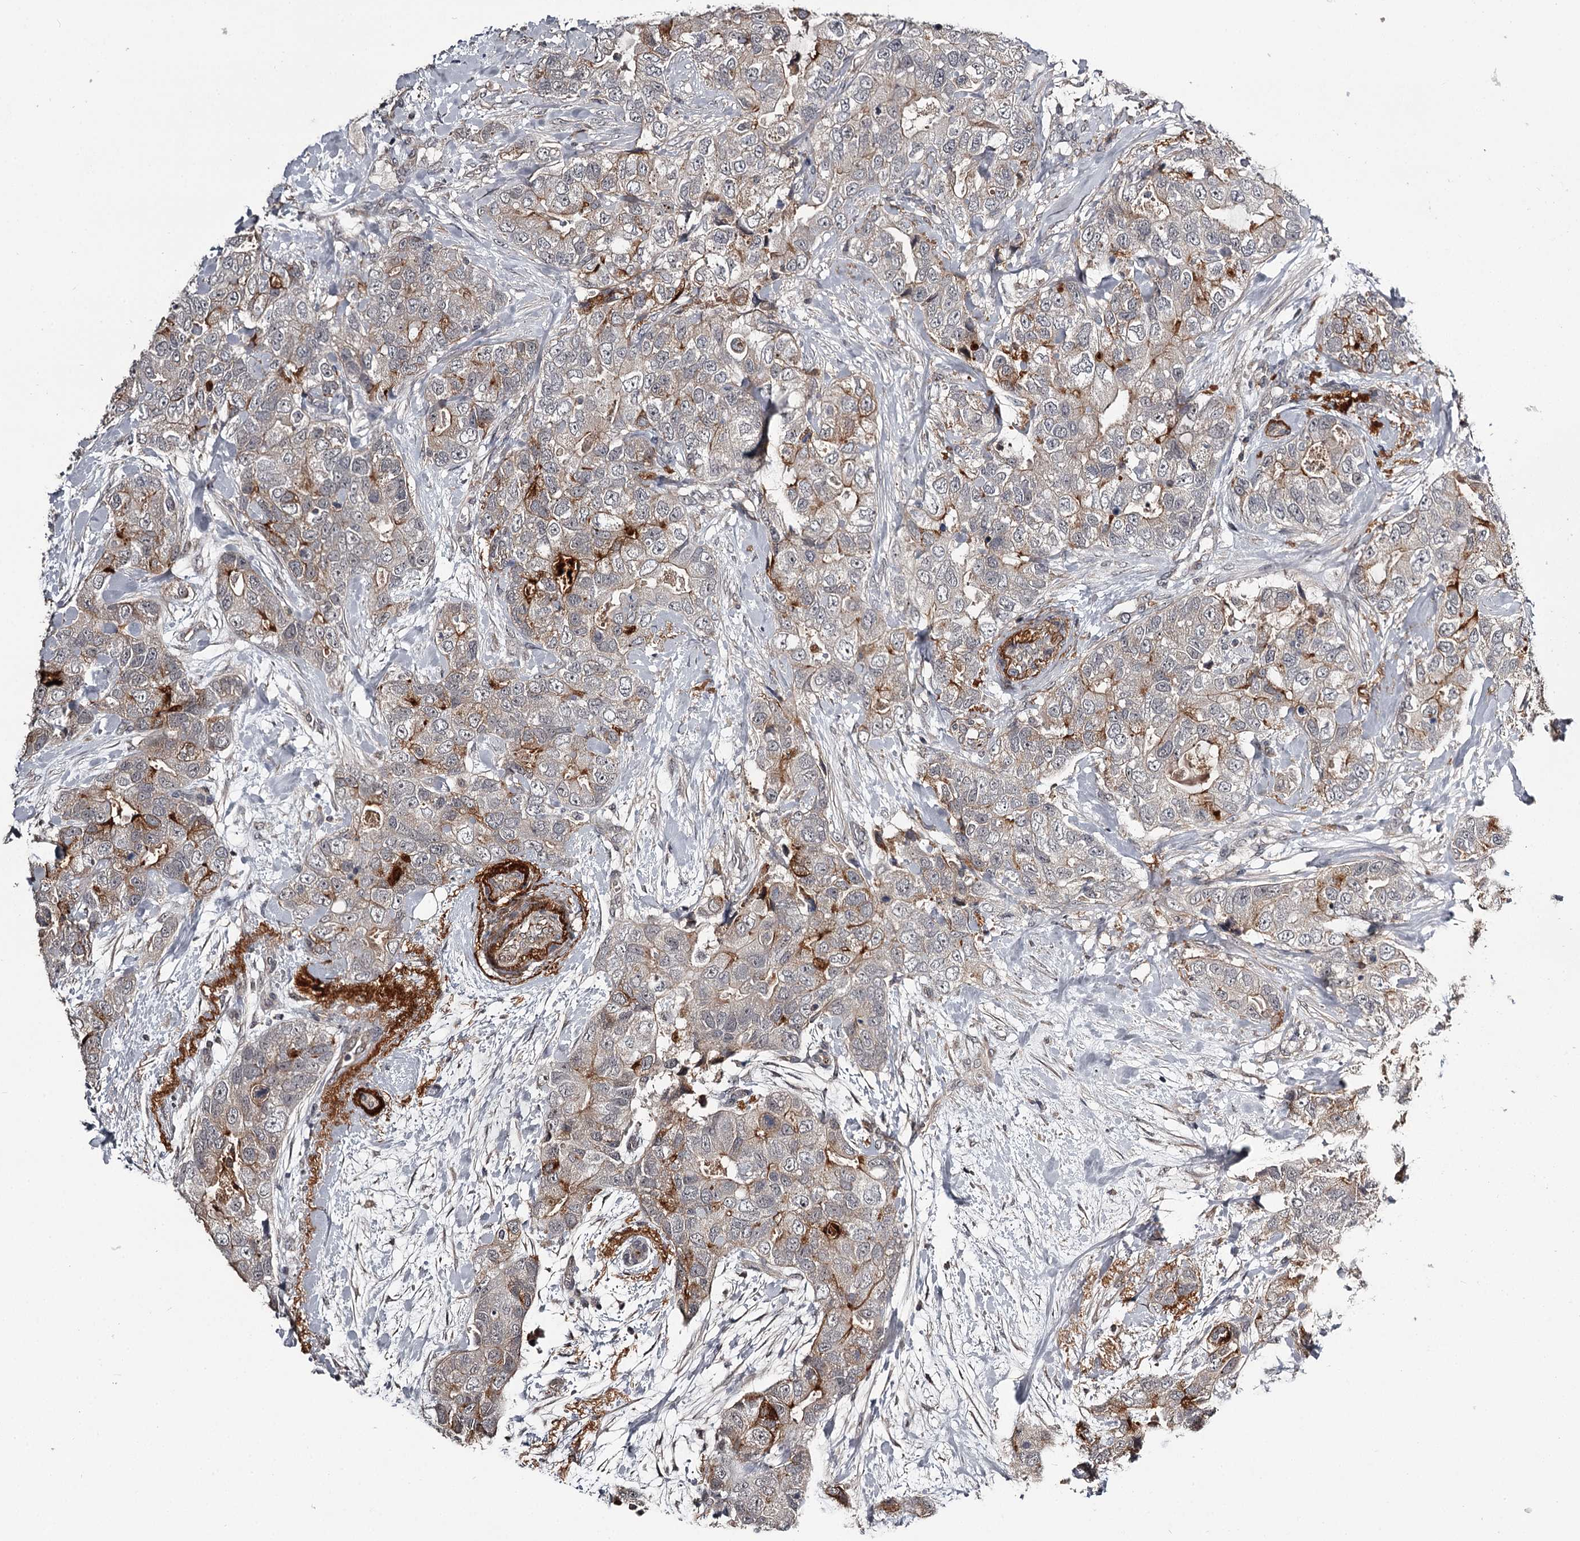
{"staining": {"intensity": "moderate", "quantity": "<25%", "location": "cytoplasmic/membranous"}, "tissue": "breast cancer", "cell_type": "Tumor cells", "image_type": "cancer", "snomed": [{"axis": "morphology", "description": "Duct carcinoma"}, {"axis": "topography", "description": "Breast"}], "caption": "Breast intraductal carcinoma was stained to show a protein in brown. There is low levels of moderate cytoplasmic/membranous staining in approximately <25% of tumor cells.", "gene": "CWF19L2", "patient": {"sex": "female", "age": 62}}